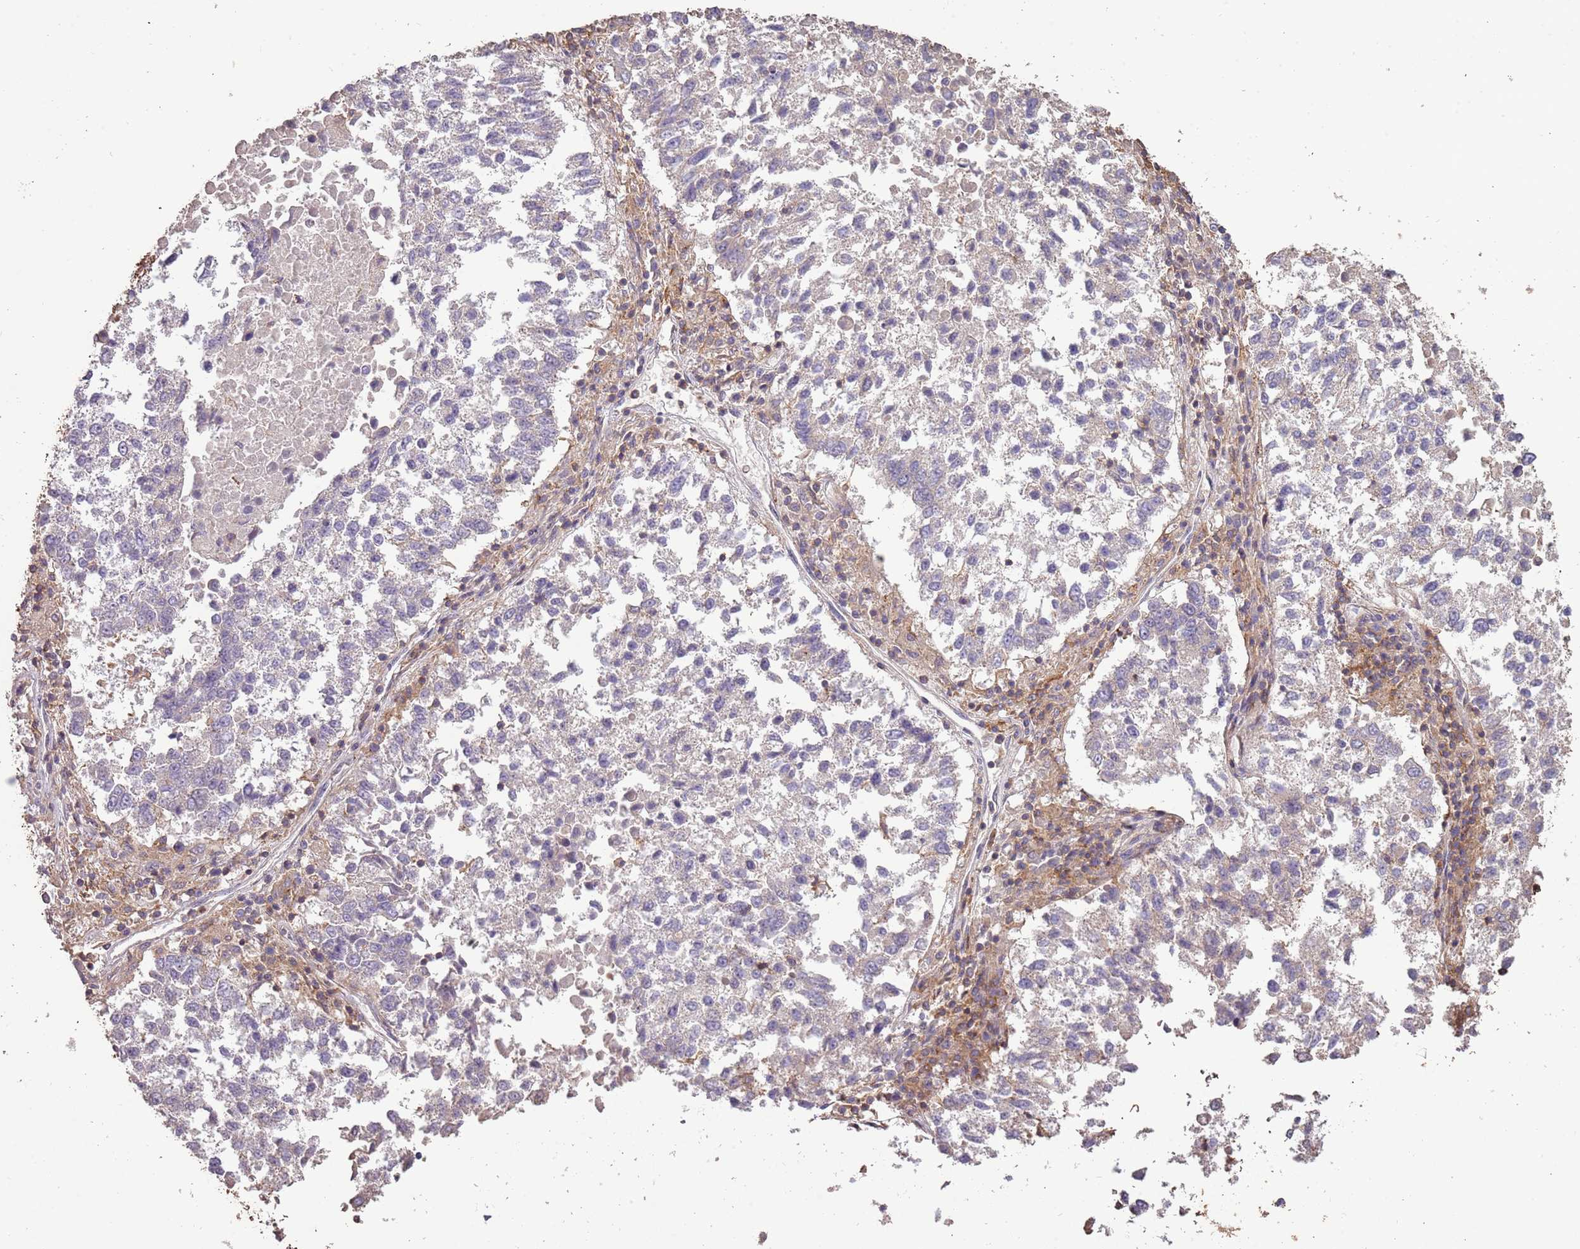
{"staining": {"intensity": "negative", "quantity": "none", "location": "none"}, "tissue": "lung cancer", "cell_type": "Tumor cells", "image_type": "cancer", "snomed": [{"axis": "morphology", "description": "Squamous cell carcinoma, NOS"}, {"axis": "topography", "description": "Lung"}], "caption": "Squamous cell carcinoma (lung) was stained to show a protein in brown. There is no significant expression in tumor cells.", "gene": "FECH", "patient": {"sex": "male", "age": 73}}